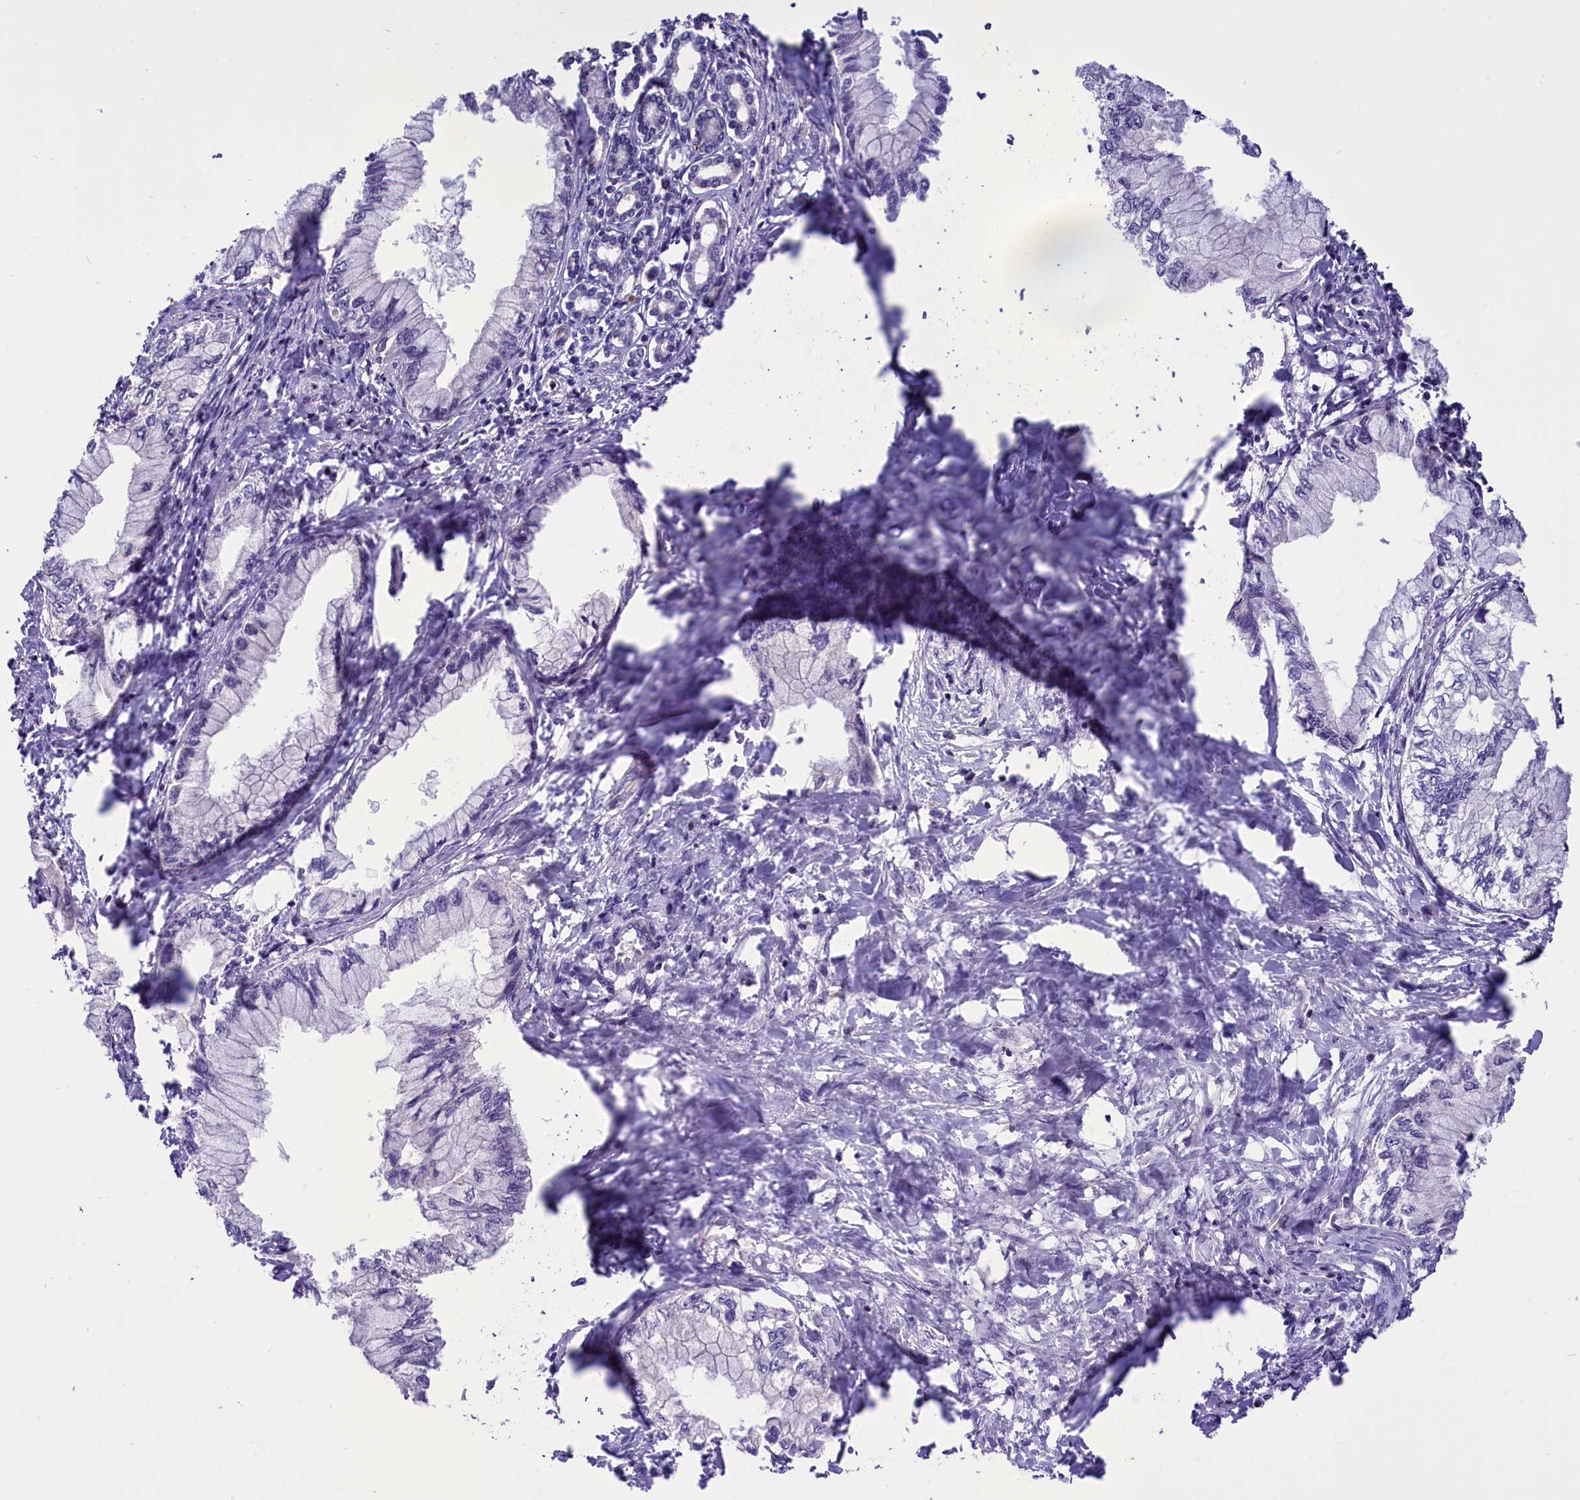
{"staining": {"intensity": "negative", "quantity": "none", "location": "none"}, "tissue": "pancreatic cancer", "cell_type": "Tumor cells", "image_type": "cancer", "snomed": [{"axis": "morphology", "description": "Adenocarcinoma, NOS"}, {"axis": "topography", "description": "Pancreas"}], "caption": "Tumor cells show no significant staining in pancreatic cancer (adenocarcinoma). (DAB IHC visualized using brightfield microscopy, high magnification).", "gene": "GLRX5", "patient": {"sex": "male", "age": 48}}